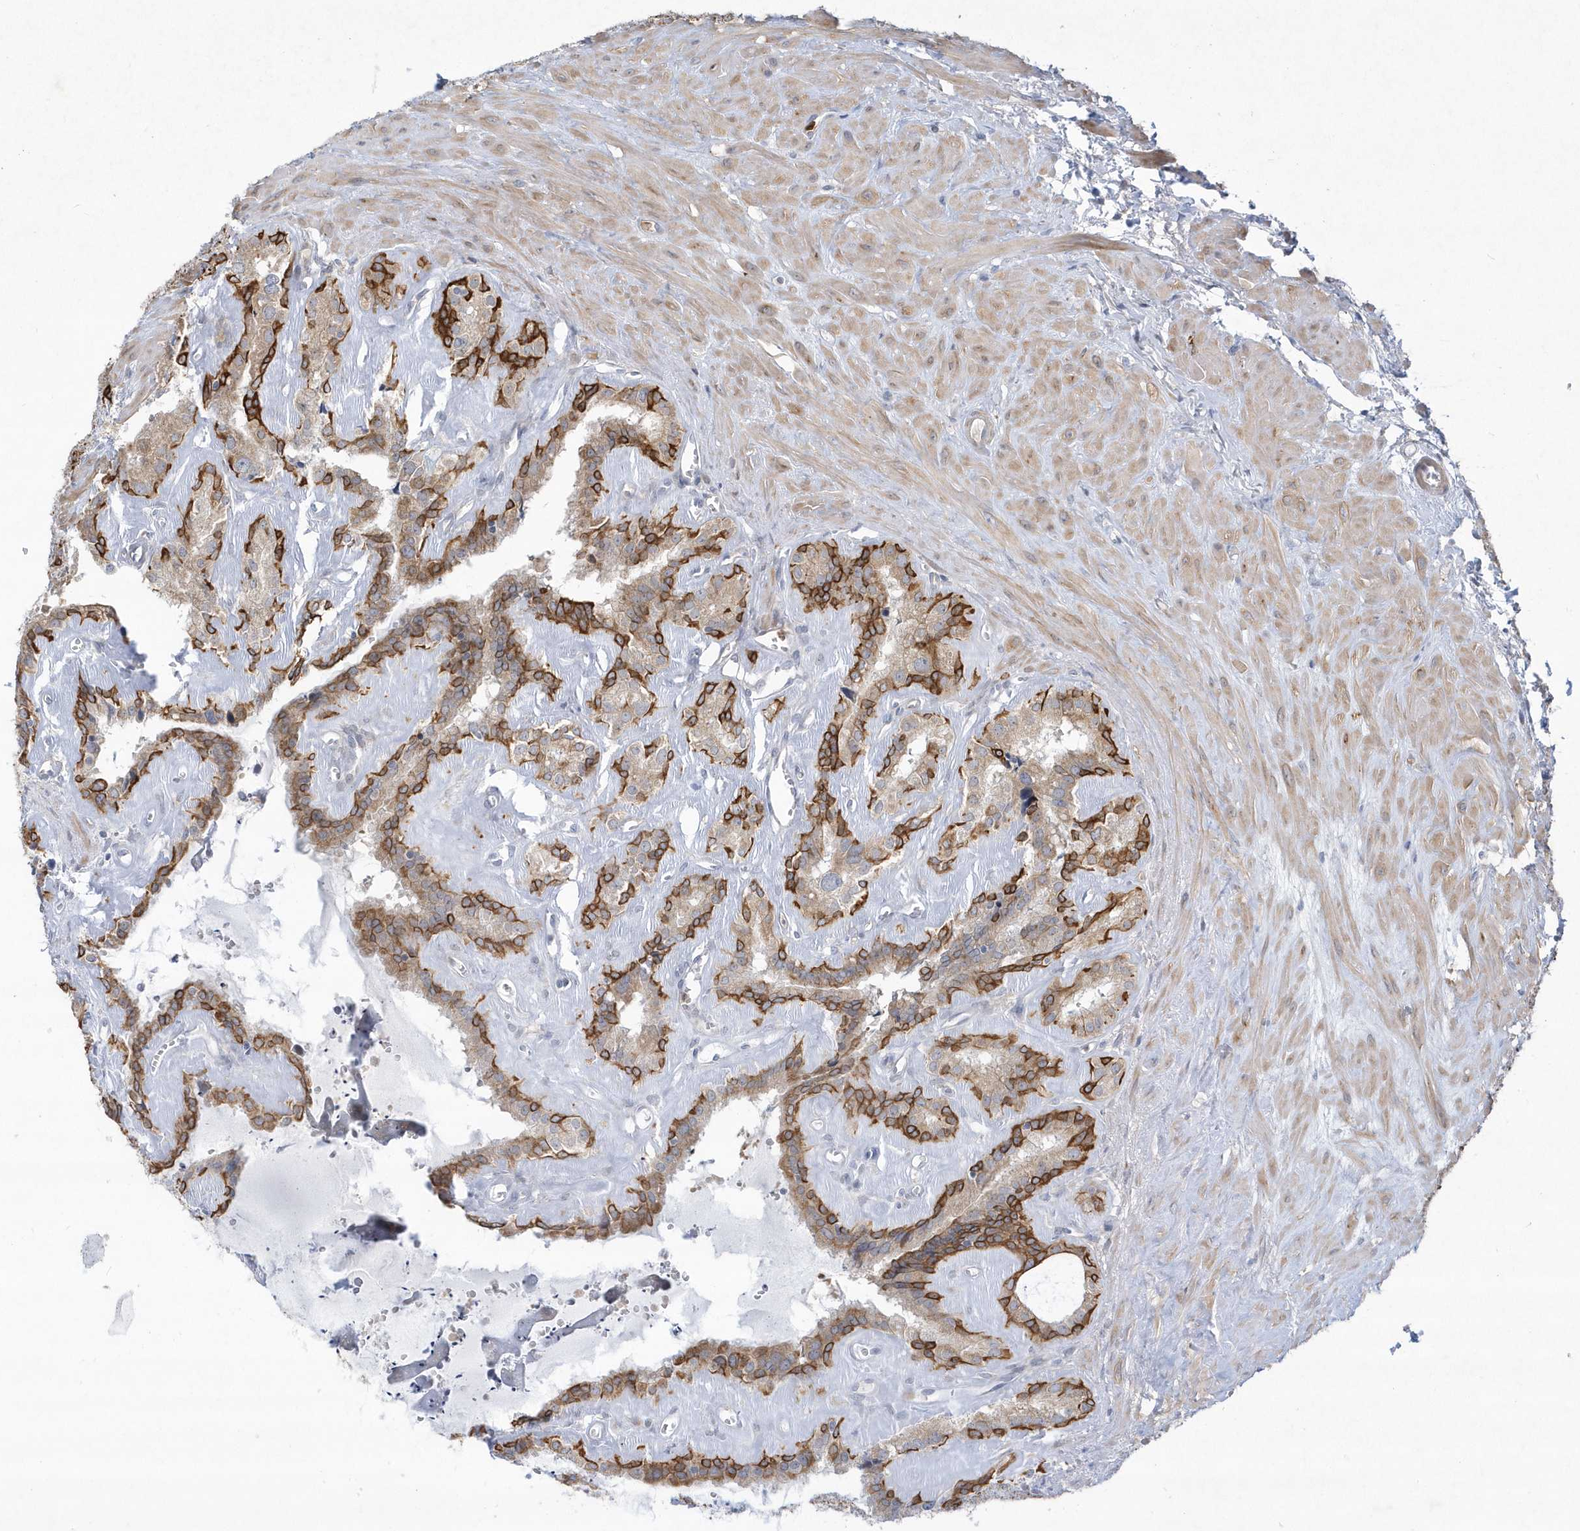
{"staining": {"intensity": "strong", "quantity": ">75%", "location": "cytoplasmic/membranous"}, "tissue": "seminal vesicle", "cell_type": "Glandular cells", "image_type": "normal", "snomed": [{"axis": "morphology", "description": "Normal tissue, NOS"}, {"axis": "topography", "description": "Prostate"}, {"axis": "topography", "description": "Seminal veicle"}], "caption": "IHC of unremarkable seminal vesicle exhibits high levels of strong cytoplasmic/membranous staining in about >75% of glandular cells.", "gene": "LARS1", "patient": {"sex": "male", "age": 59}}